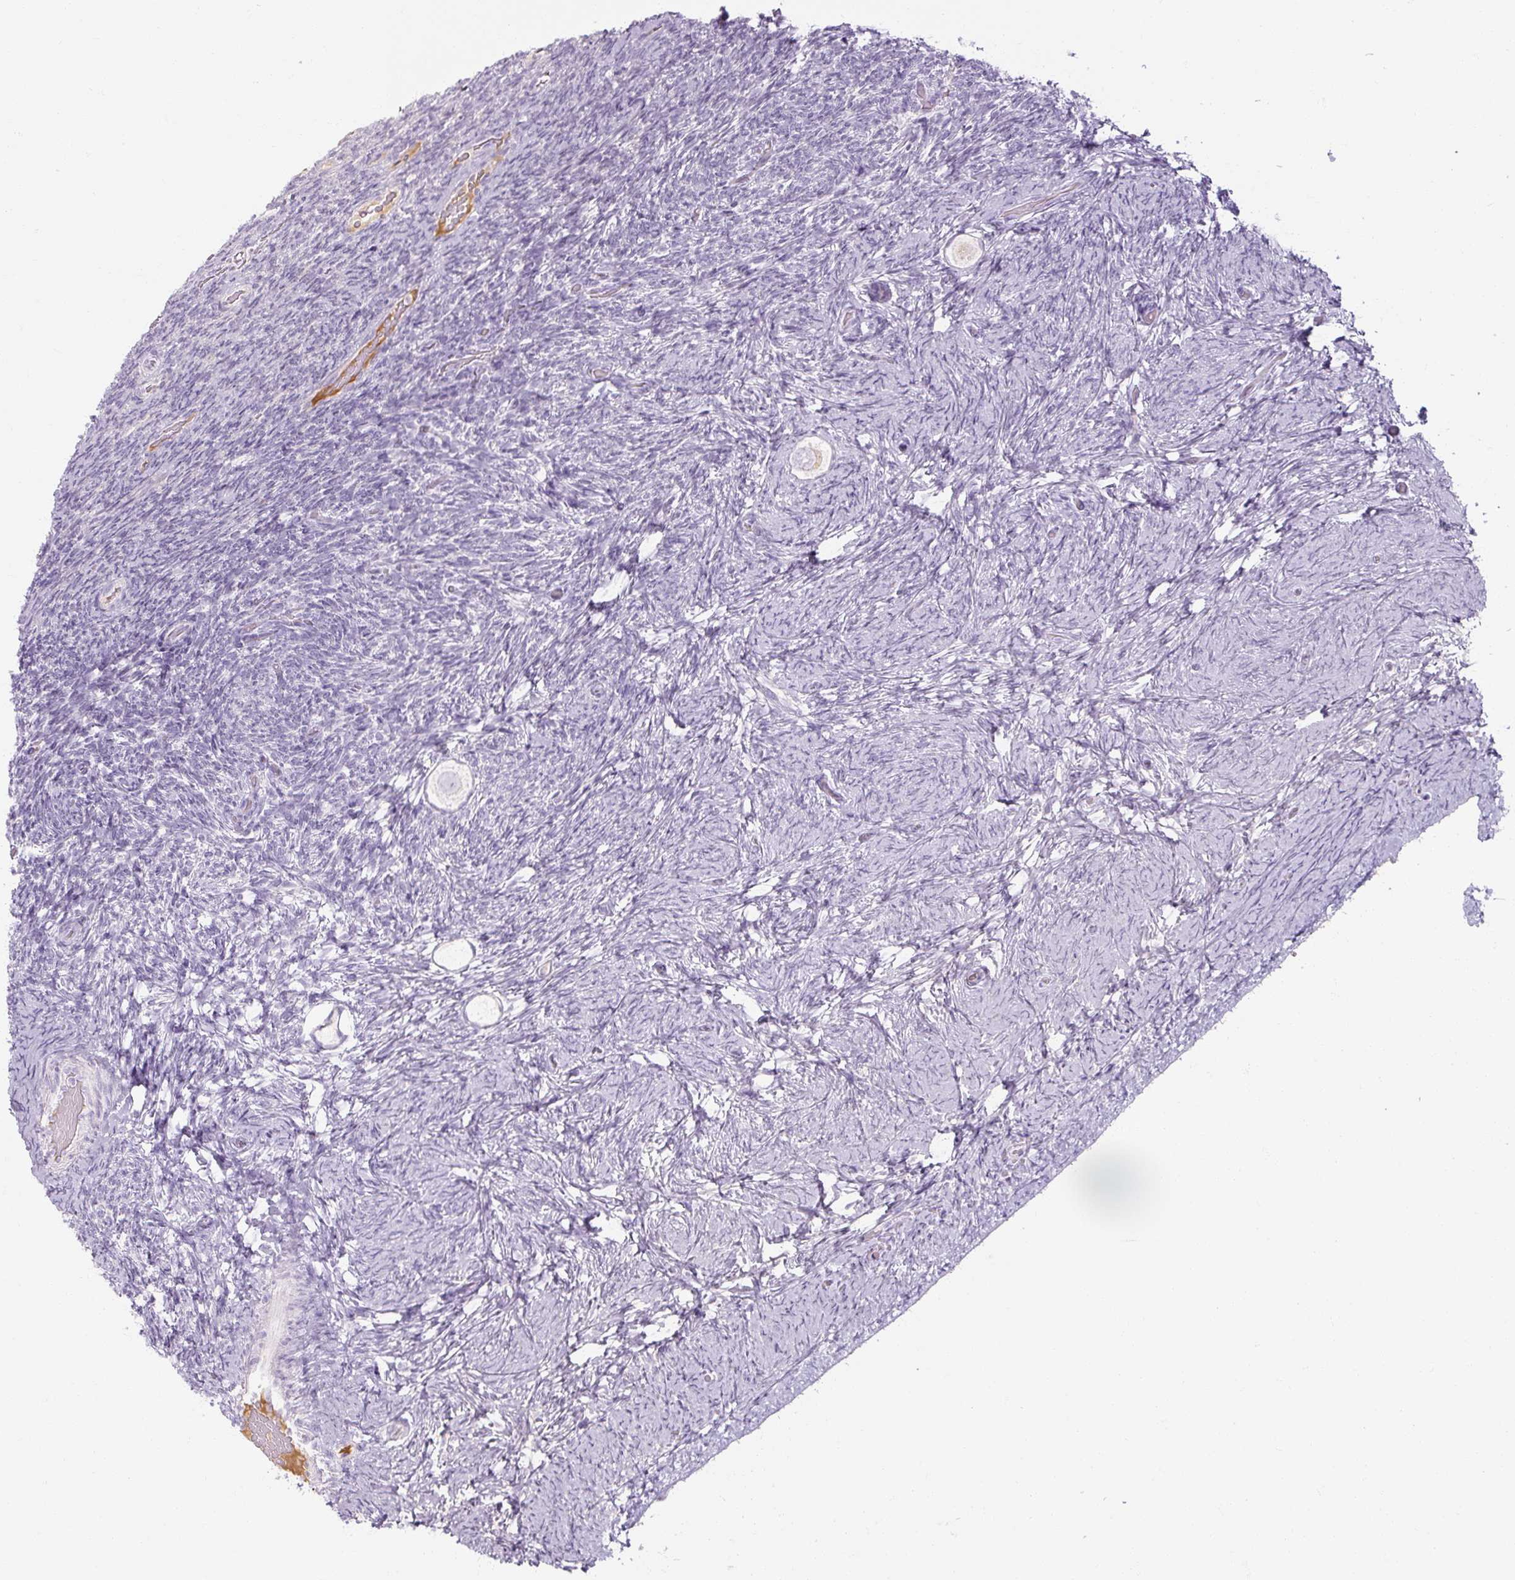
{"staining": {"intensity": "negative", "quantity": "none", "location": "none"}, "tissue": "ovary", "cell_type": "Follicle cells", "image_type": "normal", "snomed": [{"axis": "morphology", "description": "Normal tissue, NOS"}, {"axis": "topography", "description": "Ovary"}], "caption": "A photomicrograph of ovary stained for a protein demonstrates no brown staining in follicle cells. The staining was performed using DAB to visualize the protein expression in brown, while the nuclei were stained in blue with hematoxylin (Magnification: 20x).", "gene": "NFE2L3", "patient": {"sex": "female", "age": 34}}